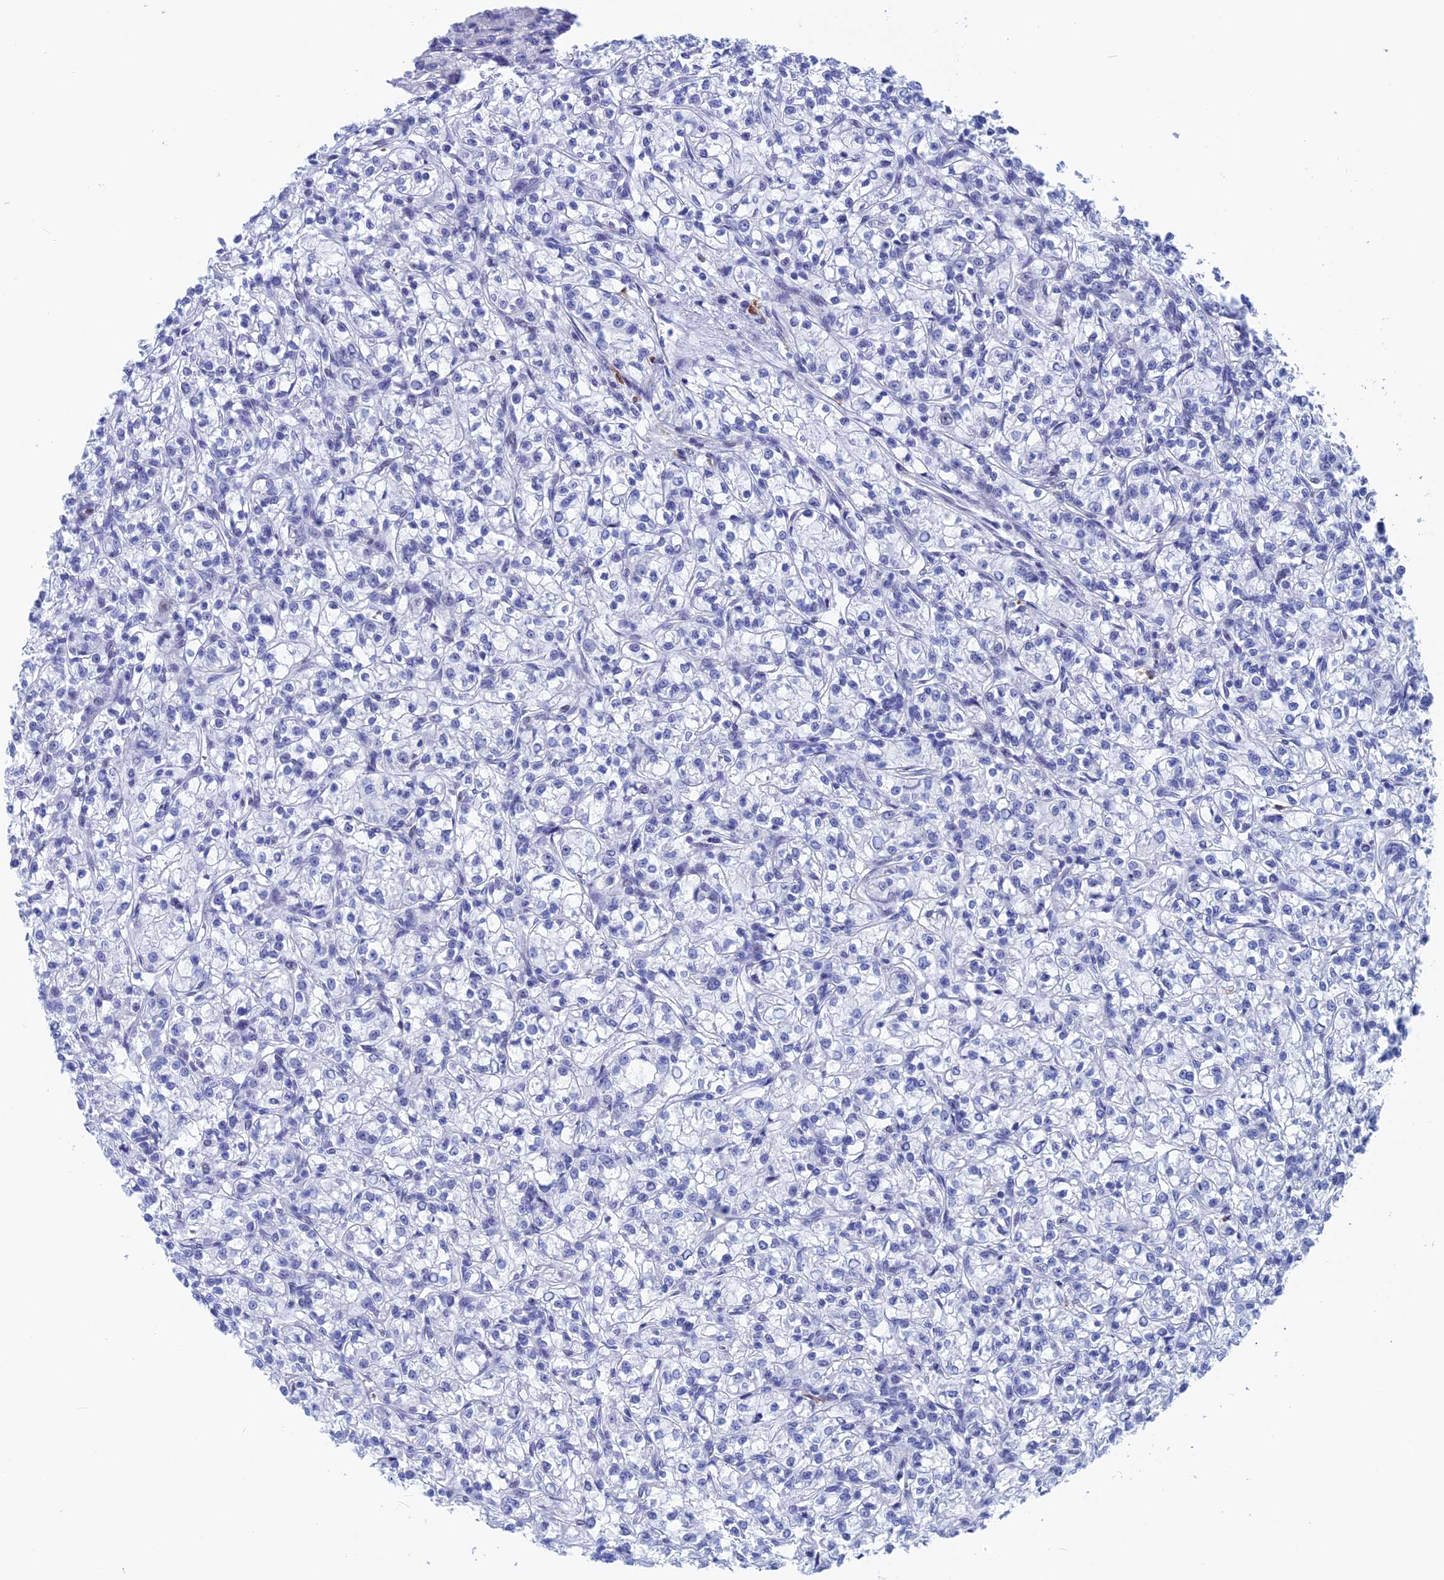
{"staining": {"intensity": "negative", "quantity": "none", "location": "none"}, "tissue": "renal cancer", "cell_type": "Tumor cells", "image_type": "cancer", "snomed": [{"axis": "morphology", "description": "Adenocarcinoma, NOS"}, {"axis": "topography", "description": "Kidney"}], "caption": "The histopathology image exhibits no staining of tumor cells in renal cancer.", "gene": "WDR83", "patient": {"sex": "female", "age": 59}}